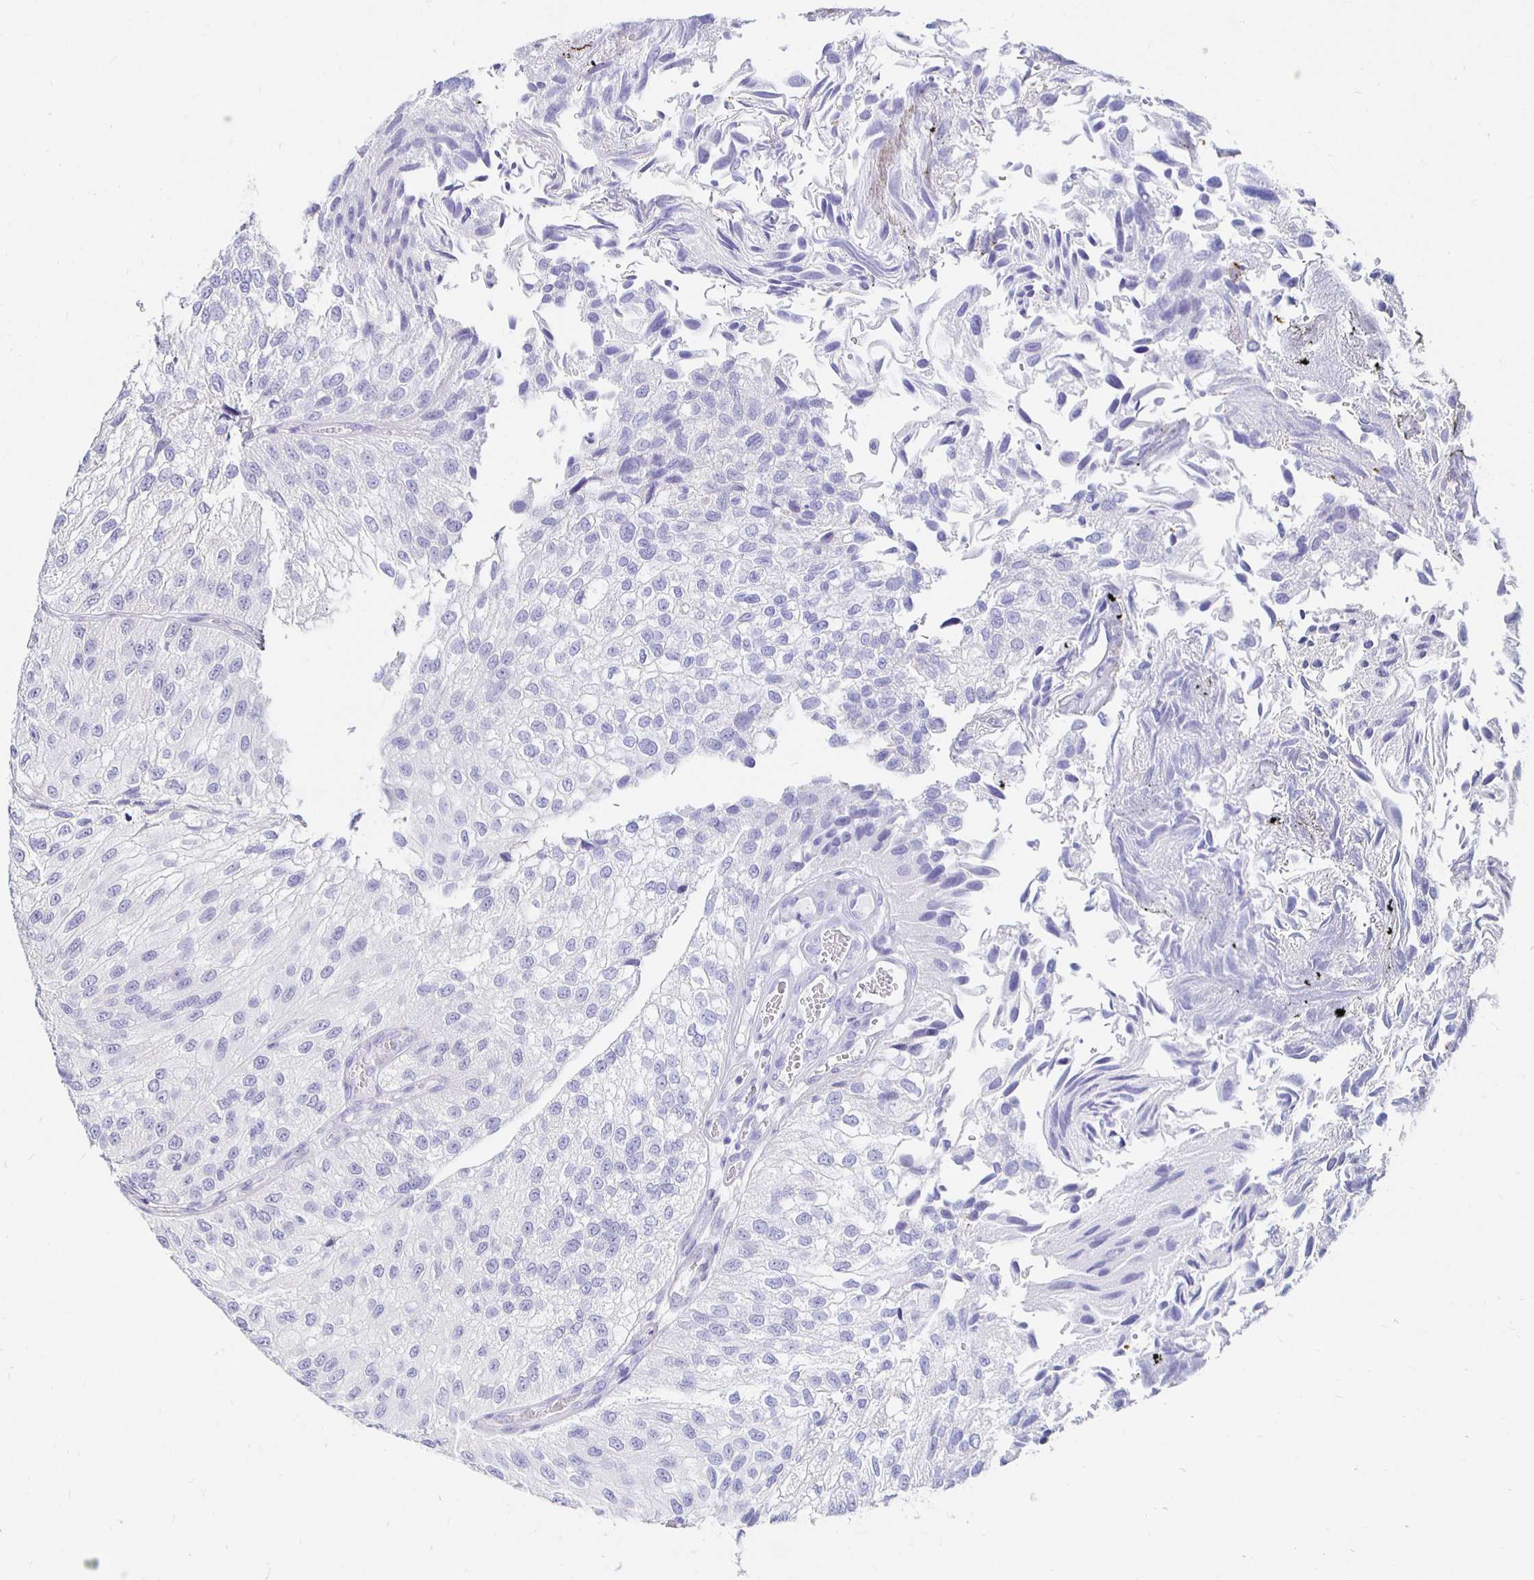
{"staining": {"intensity": "negative", "quantity": "none", "location": "none"}, "tissue": "urothelial cancer", "cell_type": "Tumor cells", "image_type": "cancer", "snomed": [{"axis": "morphology", "description": "Urothelial carcinoma, NOS"}, {"axis": "topography", "description": "Urinary bladder"}], "caption": "Immunohistochemical staining of transitional cell carcinoma reveals no significant positivity in tumor cells. (DAB (3,3'-diaminobenzidine) IHC, high magnification).", "gene": "UMOD", "patient": {"sex": "male", "age": 87}}